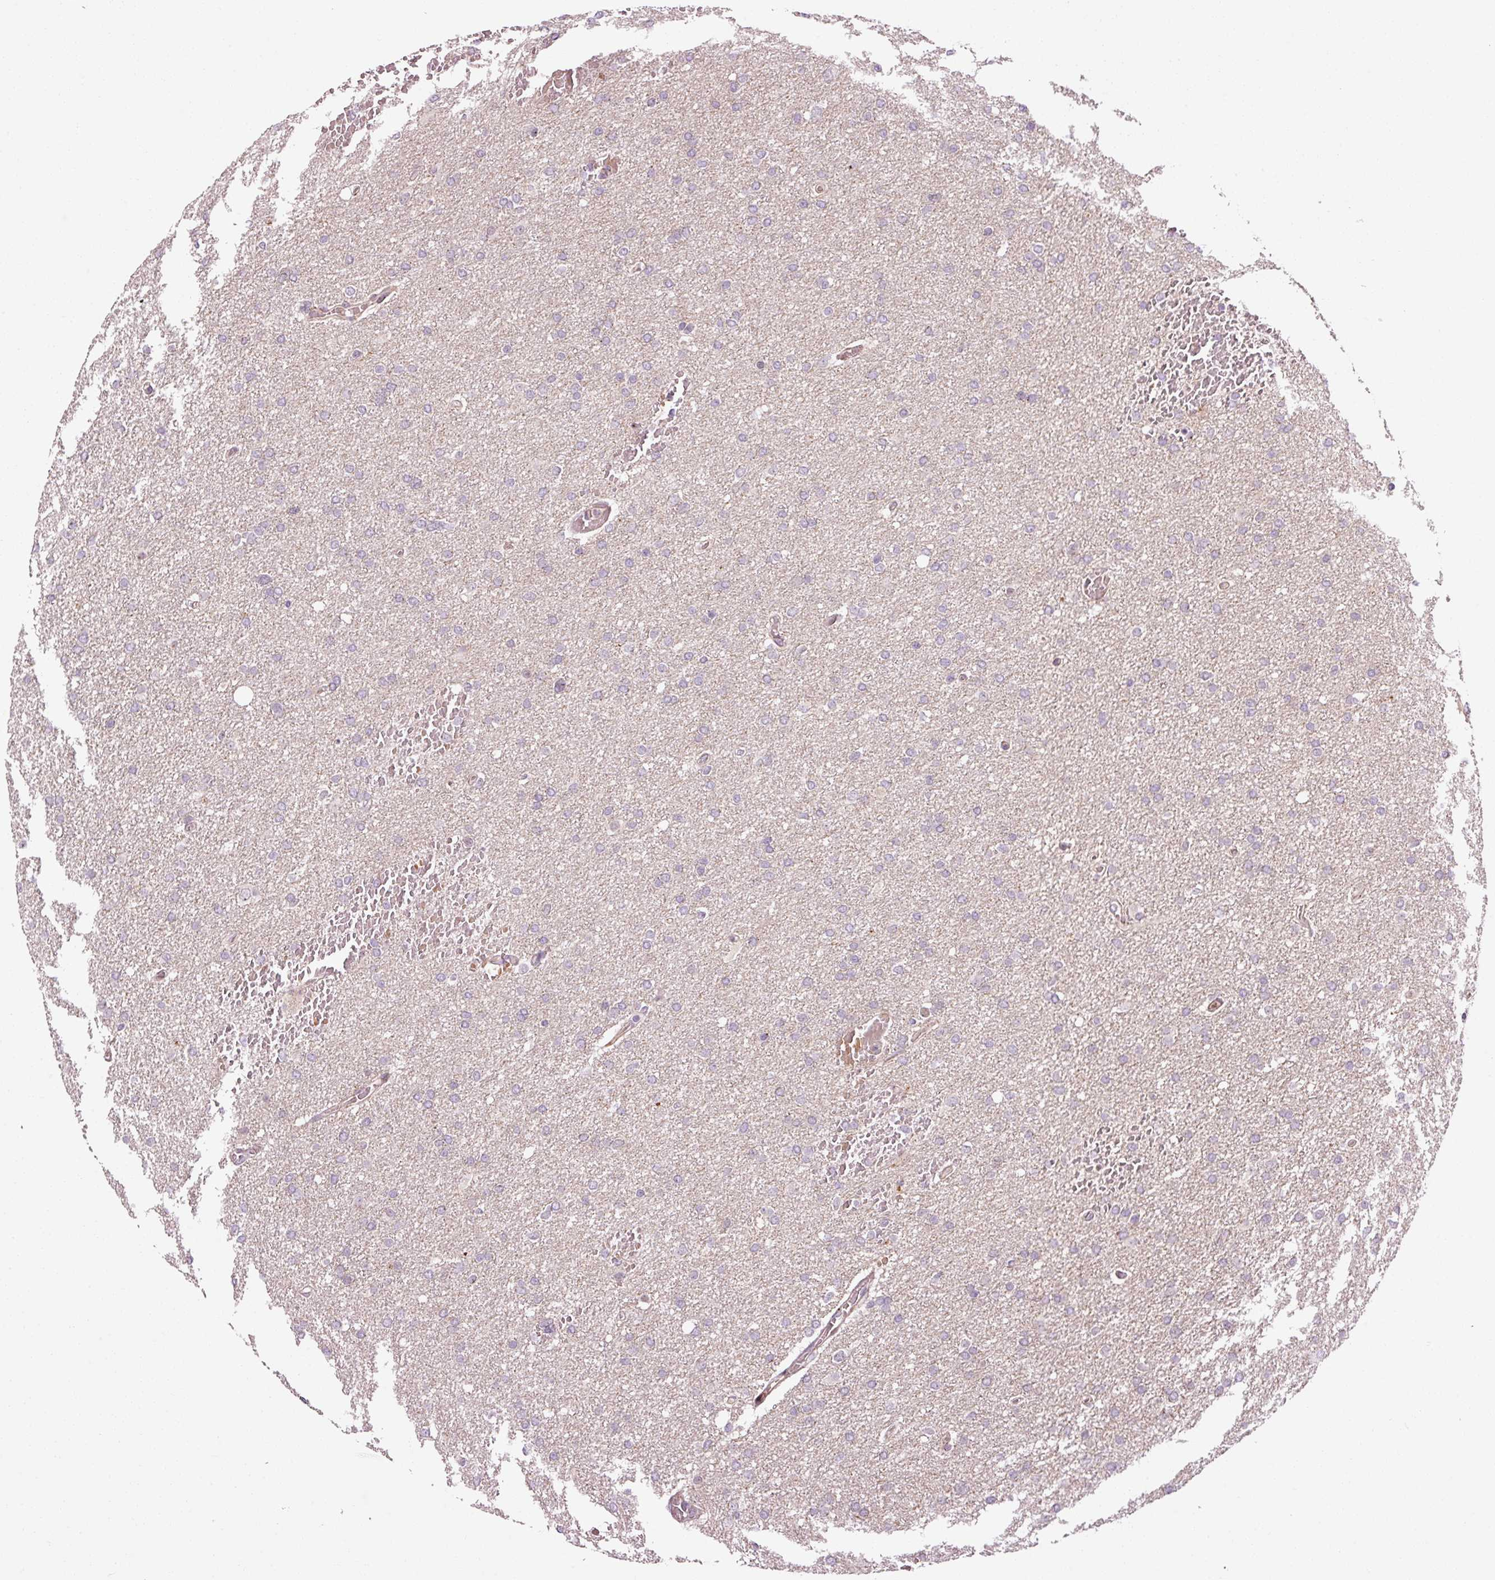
{"staining": {"intensity": "negative", "quantity": "none", "location": "none"}, "tissue": "glioma", "cell_type": "Tumor cells", "image_type": "cancer", "snomed": [{"axis": "morphology", "description": "Glioma, malignant, High grade"}, {"axis": "topography", "description": "Cerebral cortex"}], "caption": "An immunohistochemistry (IHC) photomicrograph of glioma is shown. There is no staining in tumor cells of glioma.", "gene": "ANKRD20A1", "patient": {"sex": "female", "age": 36}}